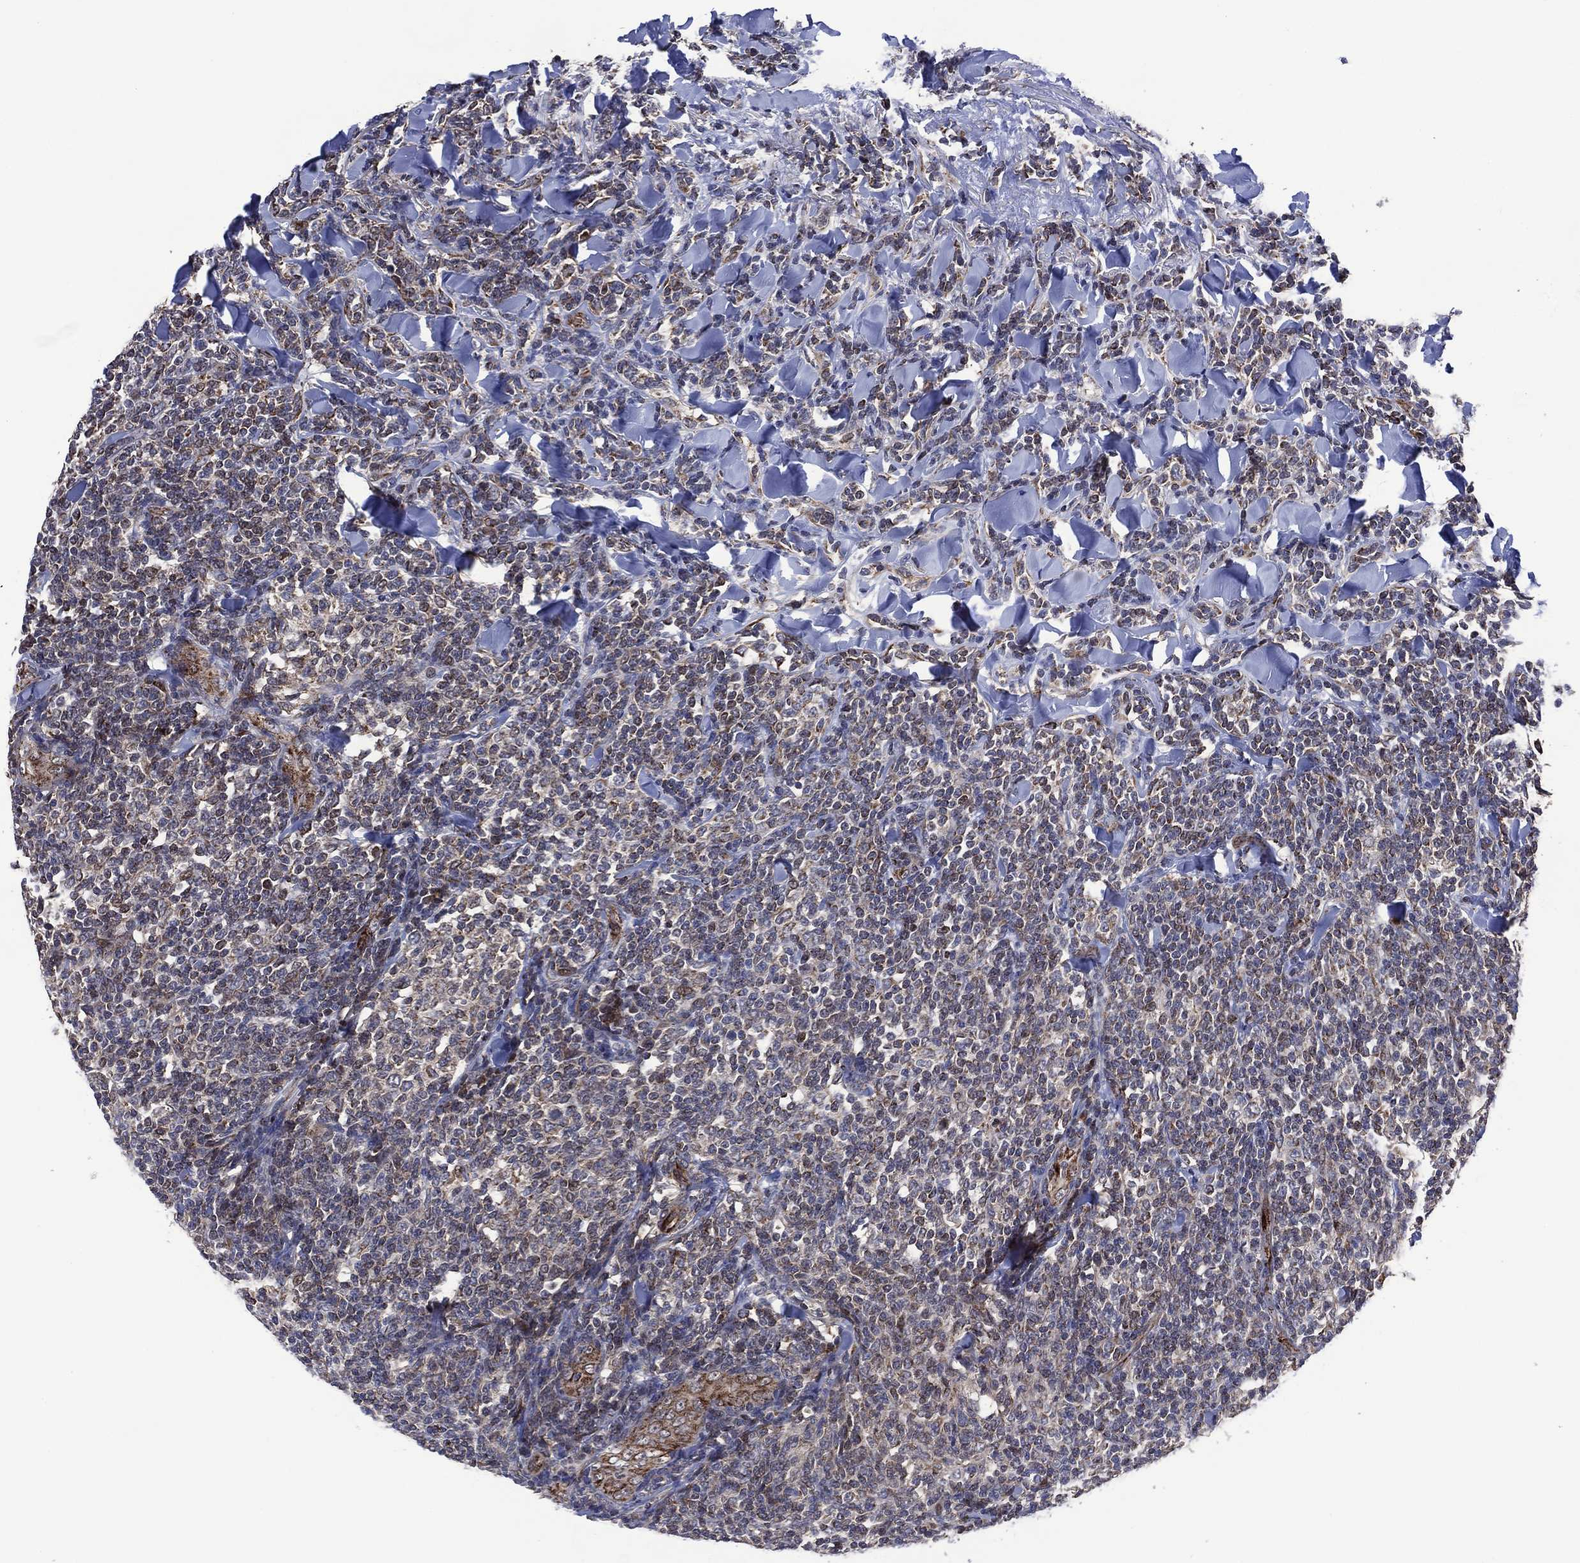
{"staining": {"intensity": "negative", "quantity": "none", "location": "none"}, "tissue": "lymphoma", "cell_type": "Tumor cells", "image_type": "cancer", "snomed": [{"axis": "morphology", "description": "Malignant lymphoma, non-Hodgkin's type, Low grade"}, {"axis": "topography", "description": "Lymph node"}], "caption": "Immunohistochemistry (IHC) of human malignant lymphoma, non-Hodgkin's type (low-grade) reveals no staining in tumor cells.", "gene": "HTD2", "patient": {"sex": "female", "age": 56}}